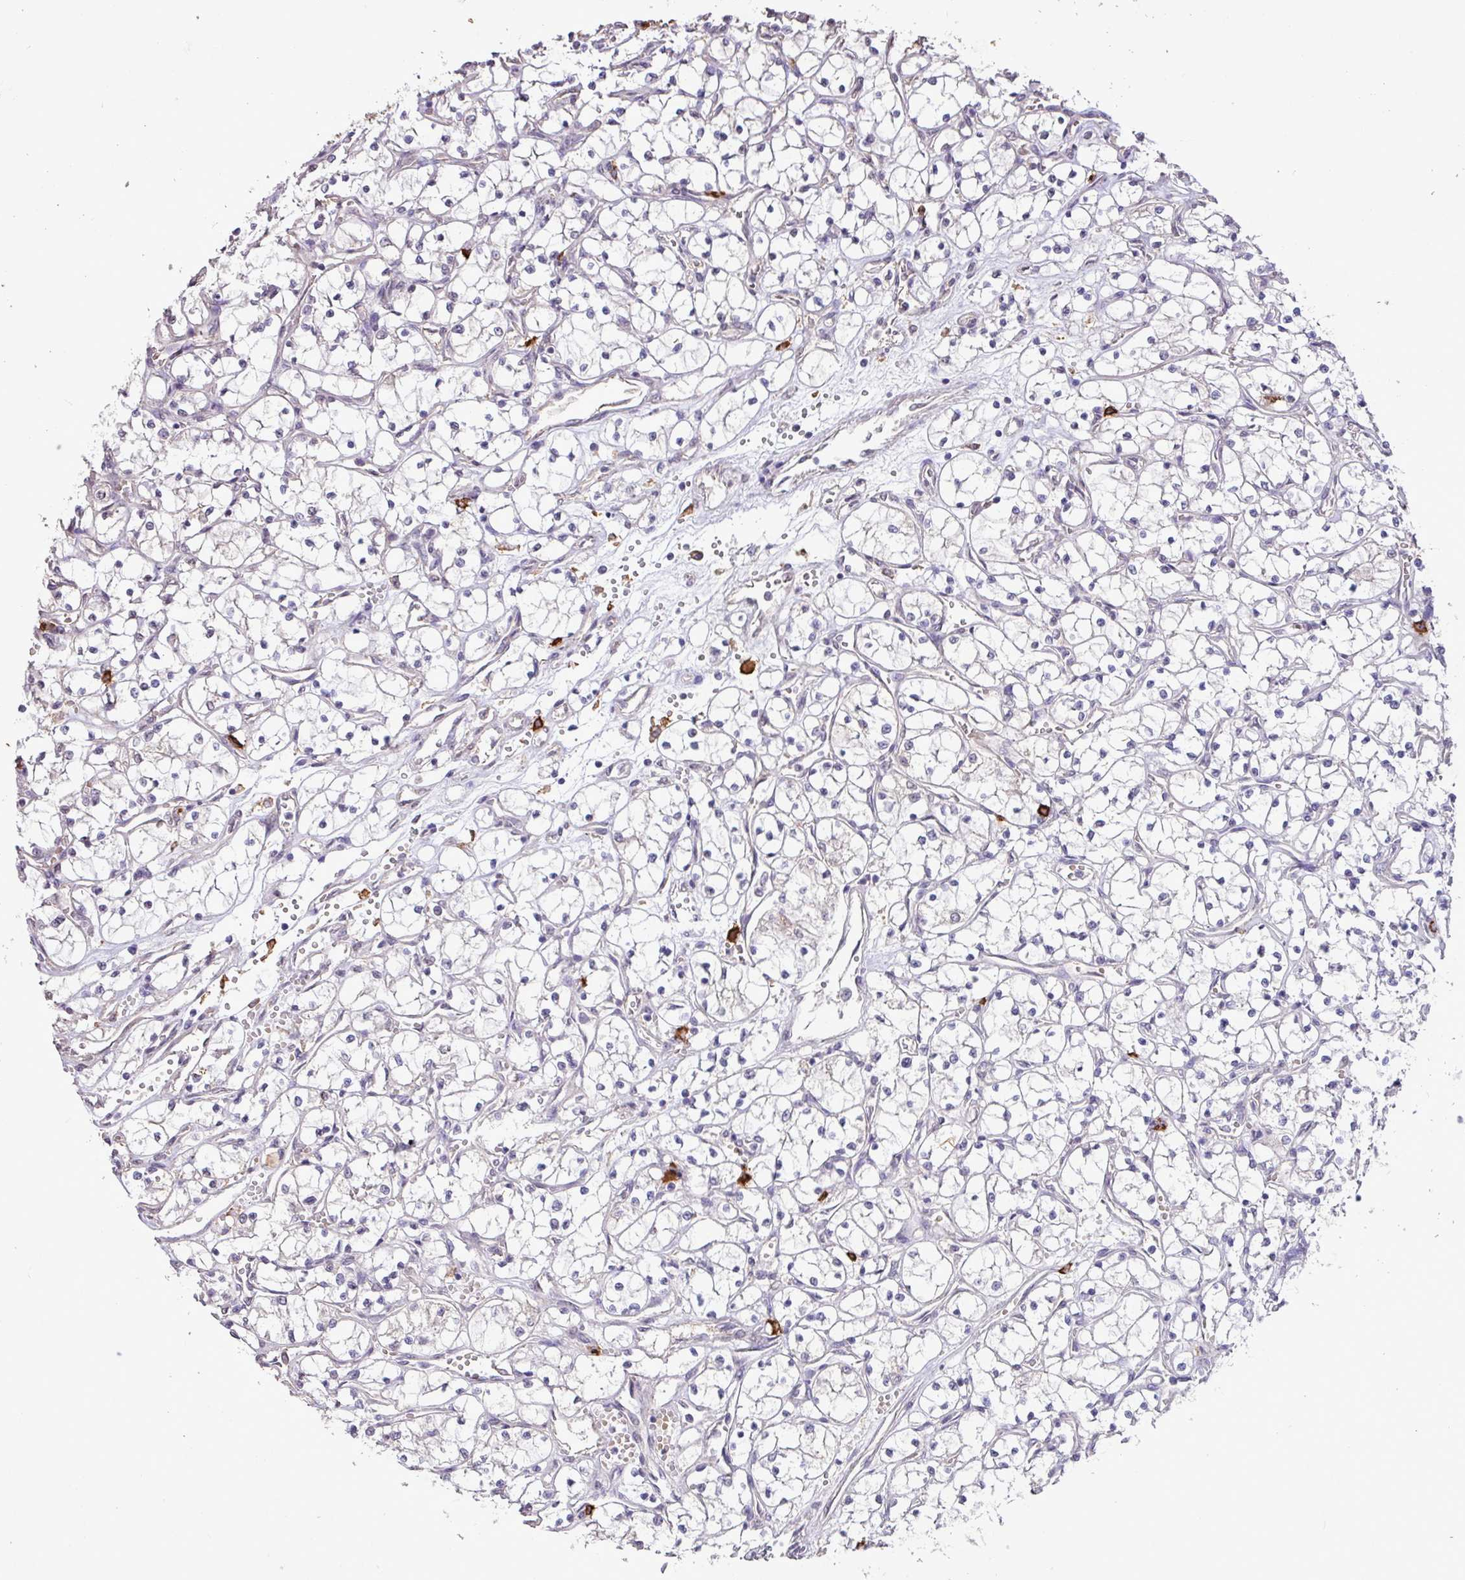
{"staining": {"intensity": "negative", "quantity": "none", "location": "none"}, "tissue": "renal cancer", "cell_type": "Tumor cells", "image_type": "cancer", "snomed": [{"axis": "morphology", "description": "Adenocarcinoma, NOS"}, {"axis": "topography", "description": "Kidney"}], "caption": "An image of renal cancer (adenocarcinoma) stained for a protein exhibits no brown staining in tumor cells. Brightfield microscopy of immunohistochemistry (IHC) stained with DAB (brown) and hematoxylin (blue), captured at high magnification.", "gene": "L3MBTL3", "patient": {"sex": "female", "age": 69}}